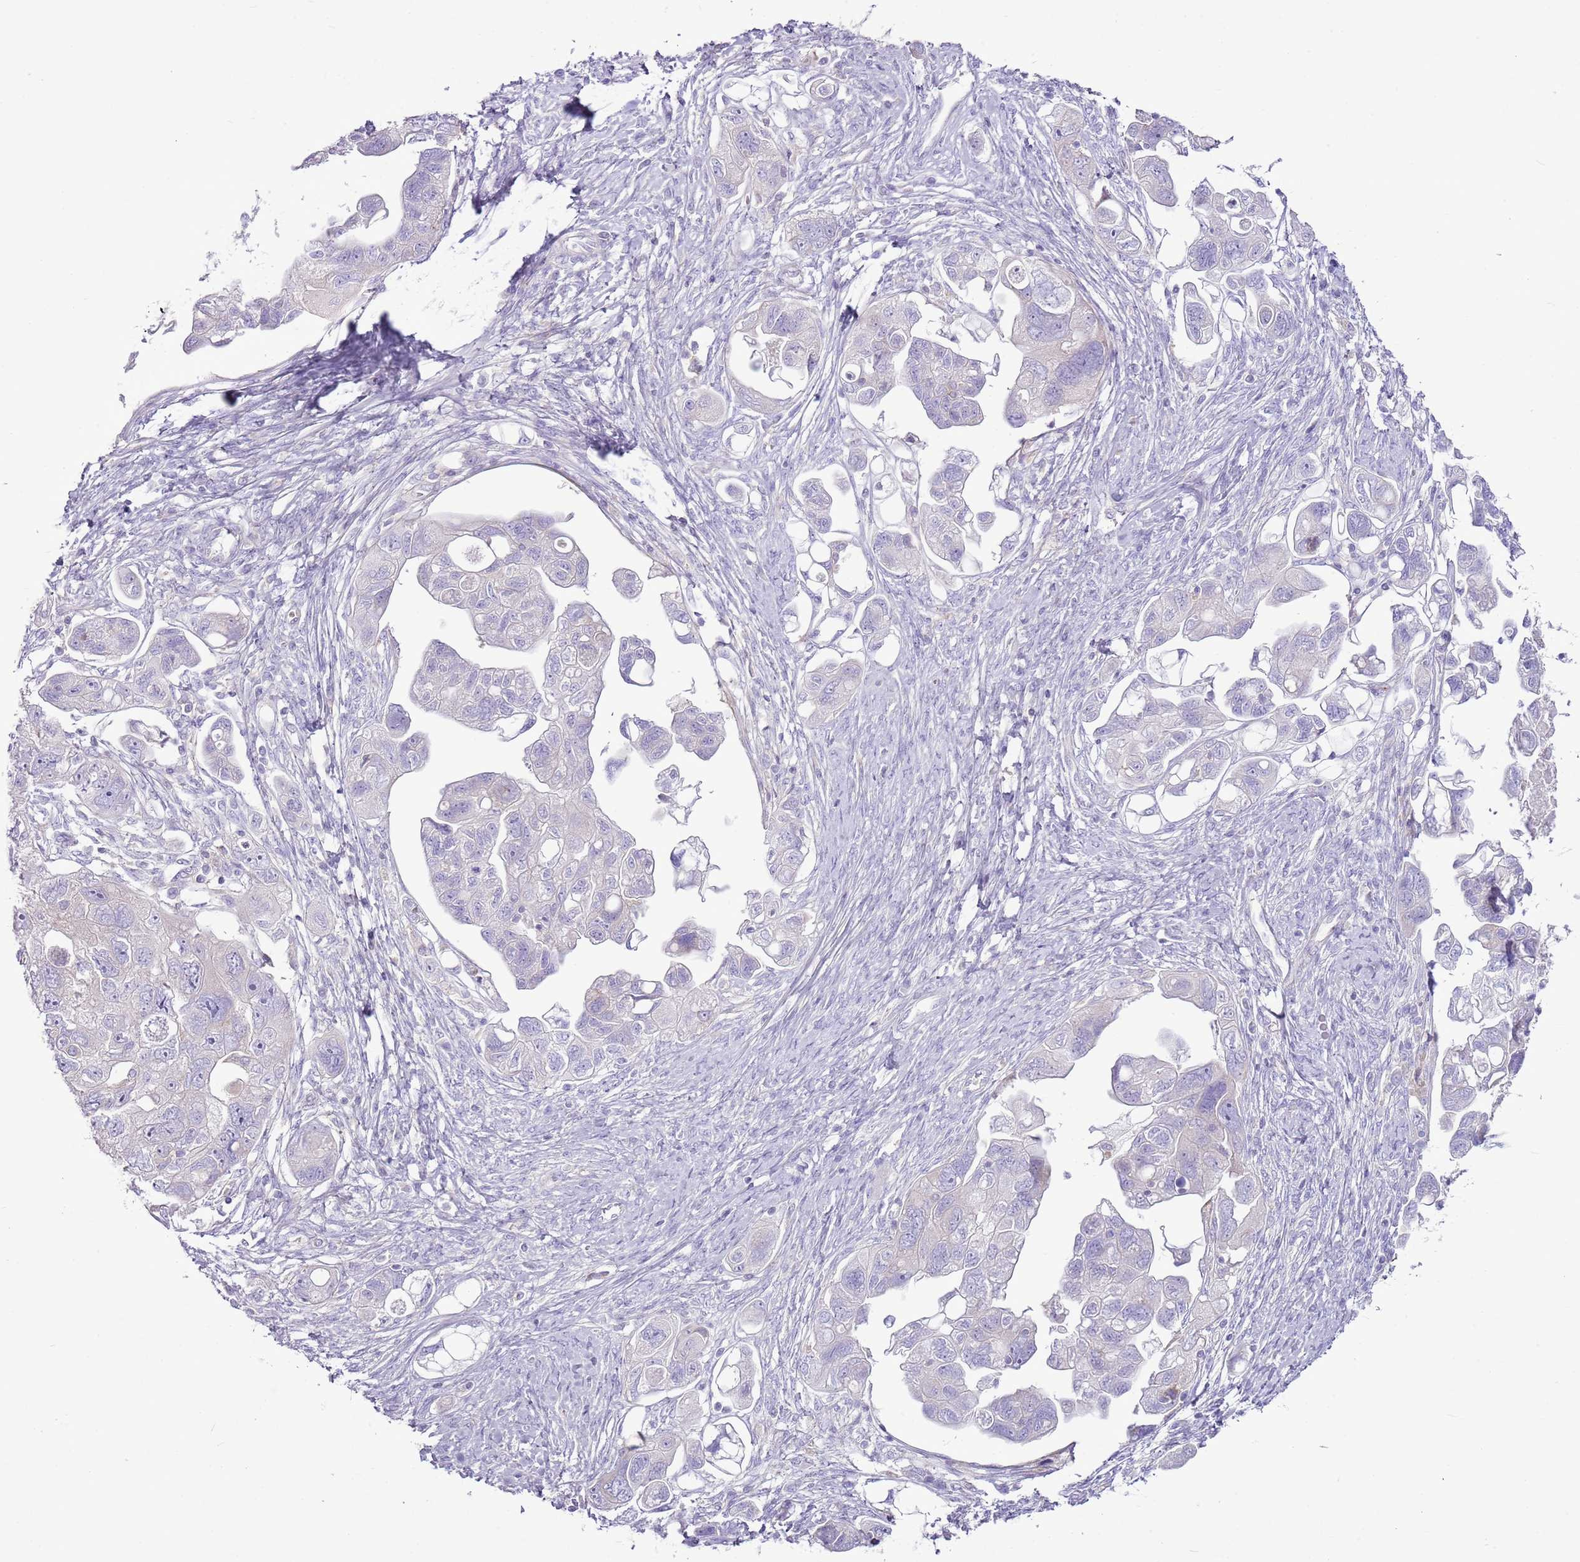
{"staining": {"intensity": "negative", "quantity": "none", "location": "none"}, "tissue": "ovarian cancer", "cell_type": "Tumor cells", "image_type": "cancer", "snomed": [{"axis": "morphology", "description": "Carcinoma, NOS"}, {"axis": "morphology", "description": "Cystadenocarcinoma, serous, NOS"}, {"axis": "topography", "description": "Ovary"}], "caption": "Immunohistochemistry (IHC) of ovarian cancer (carcinoma) shows no positivity in tumor cells.", "gene": "CHAC2", "patient": {"sex": "female", "age": 69}}